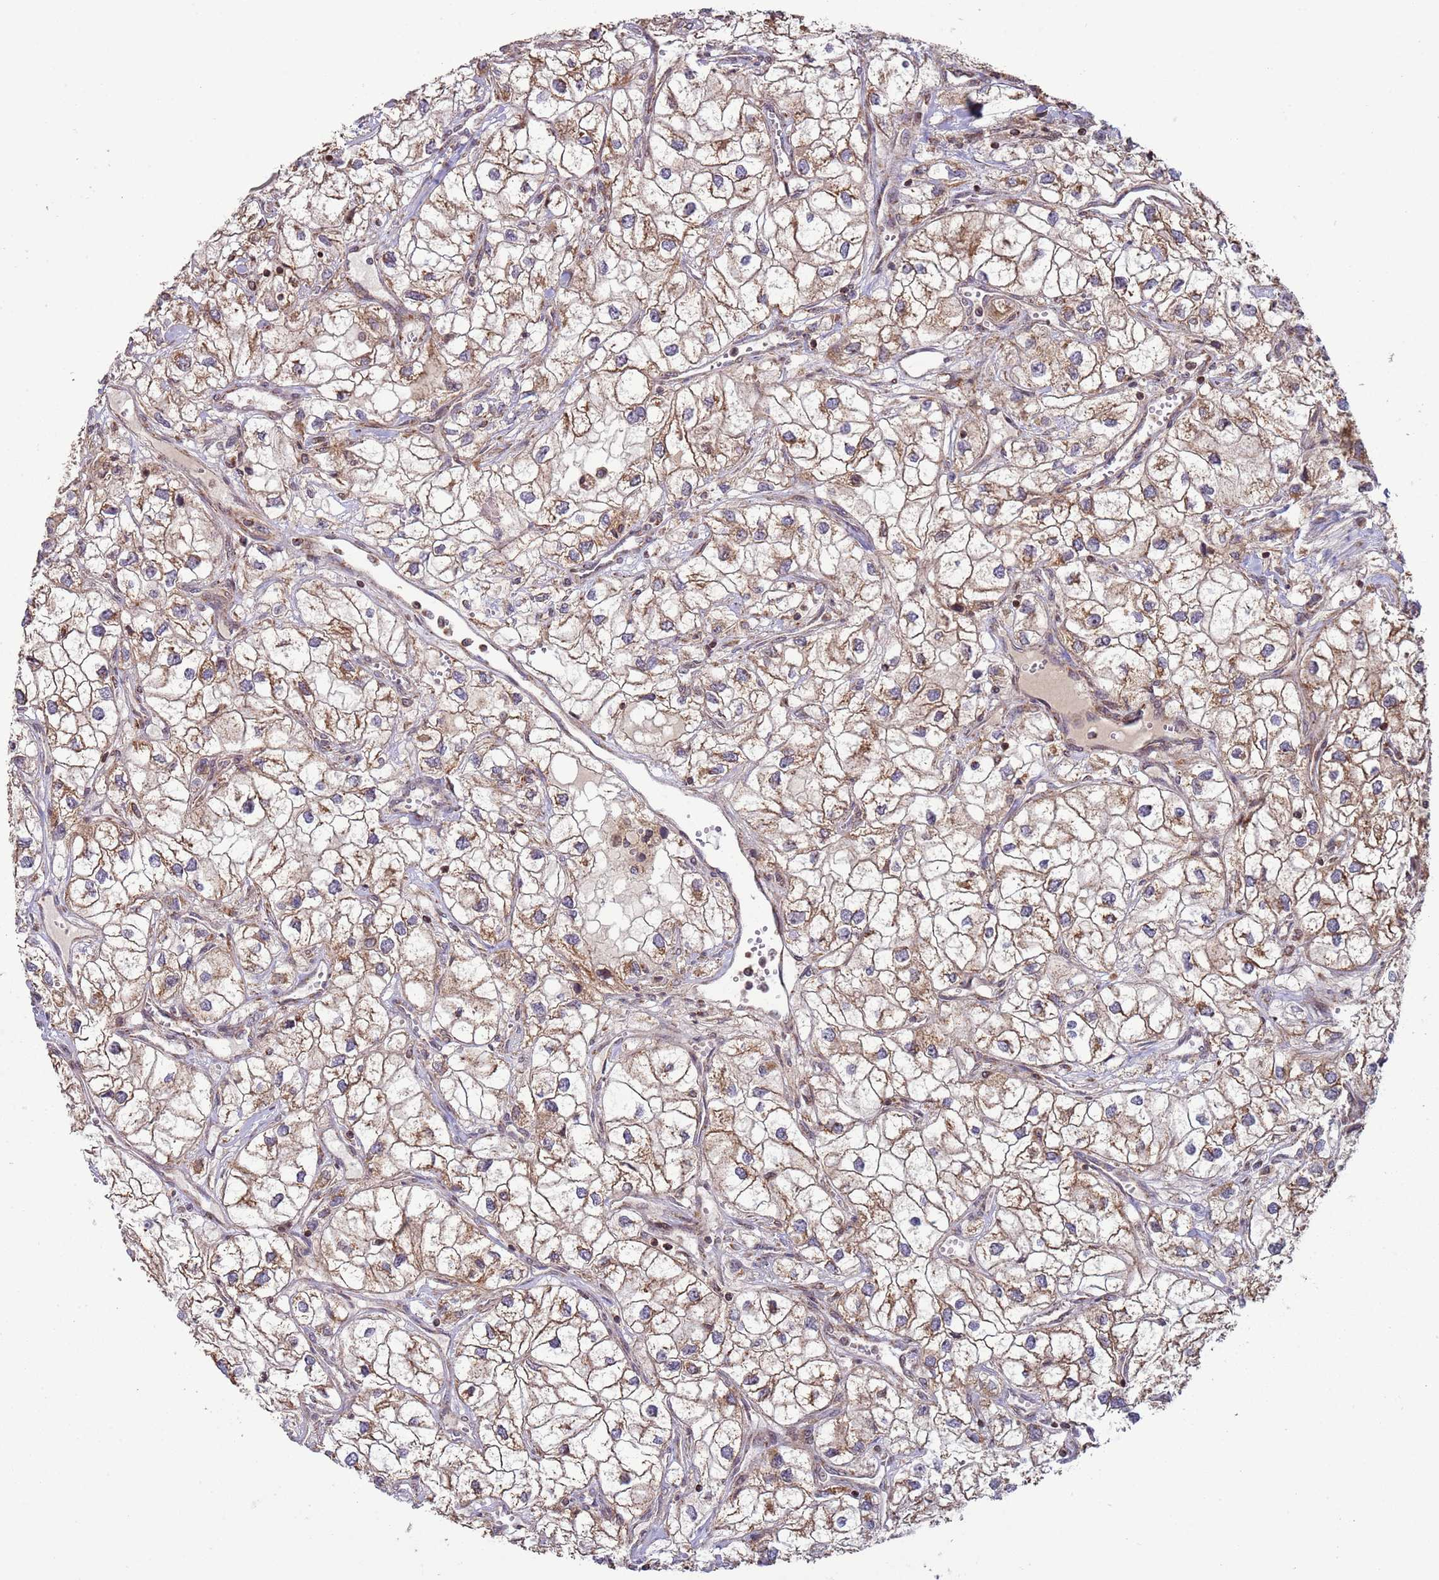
{"staining": {"intensity": "moderate", "quantity": "25%-75%", "location": "cytoplasmic/membranous"}, "tissue": "renal cancer", "cell_type": "Tumor cells", "image_type": "cancer", "snomed": [{"axis": "morphology", "description": "Adenocarcinoma, NOS"}, {"axis": "topography", "description": "Kidney"}], "caption": "Moderate cytoplasmic/membranous expression for a protein is identified in about 25%-75% of tumor cells of adenocarcinoma (renal) using immunohistochemistry.", "gene": "RCOR2", "patient": {"sex": "male", "age": 59}}